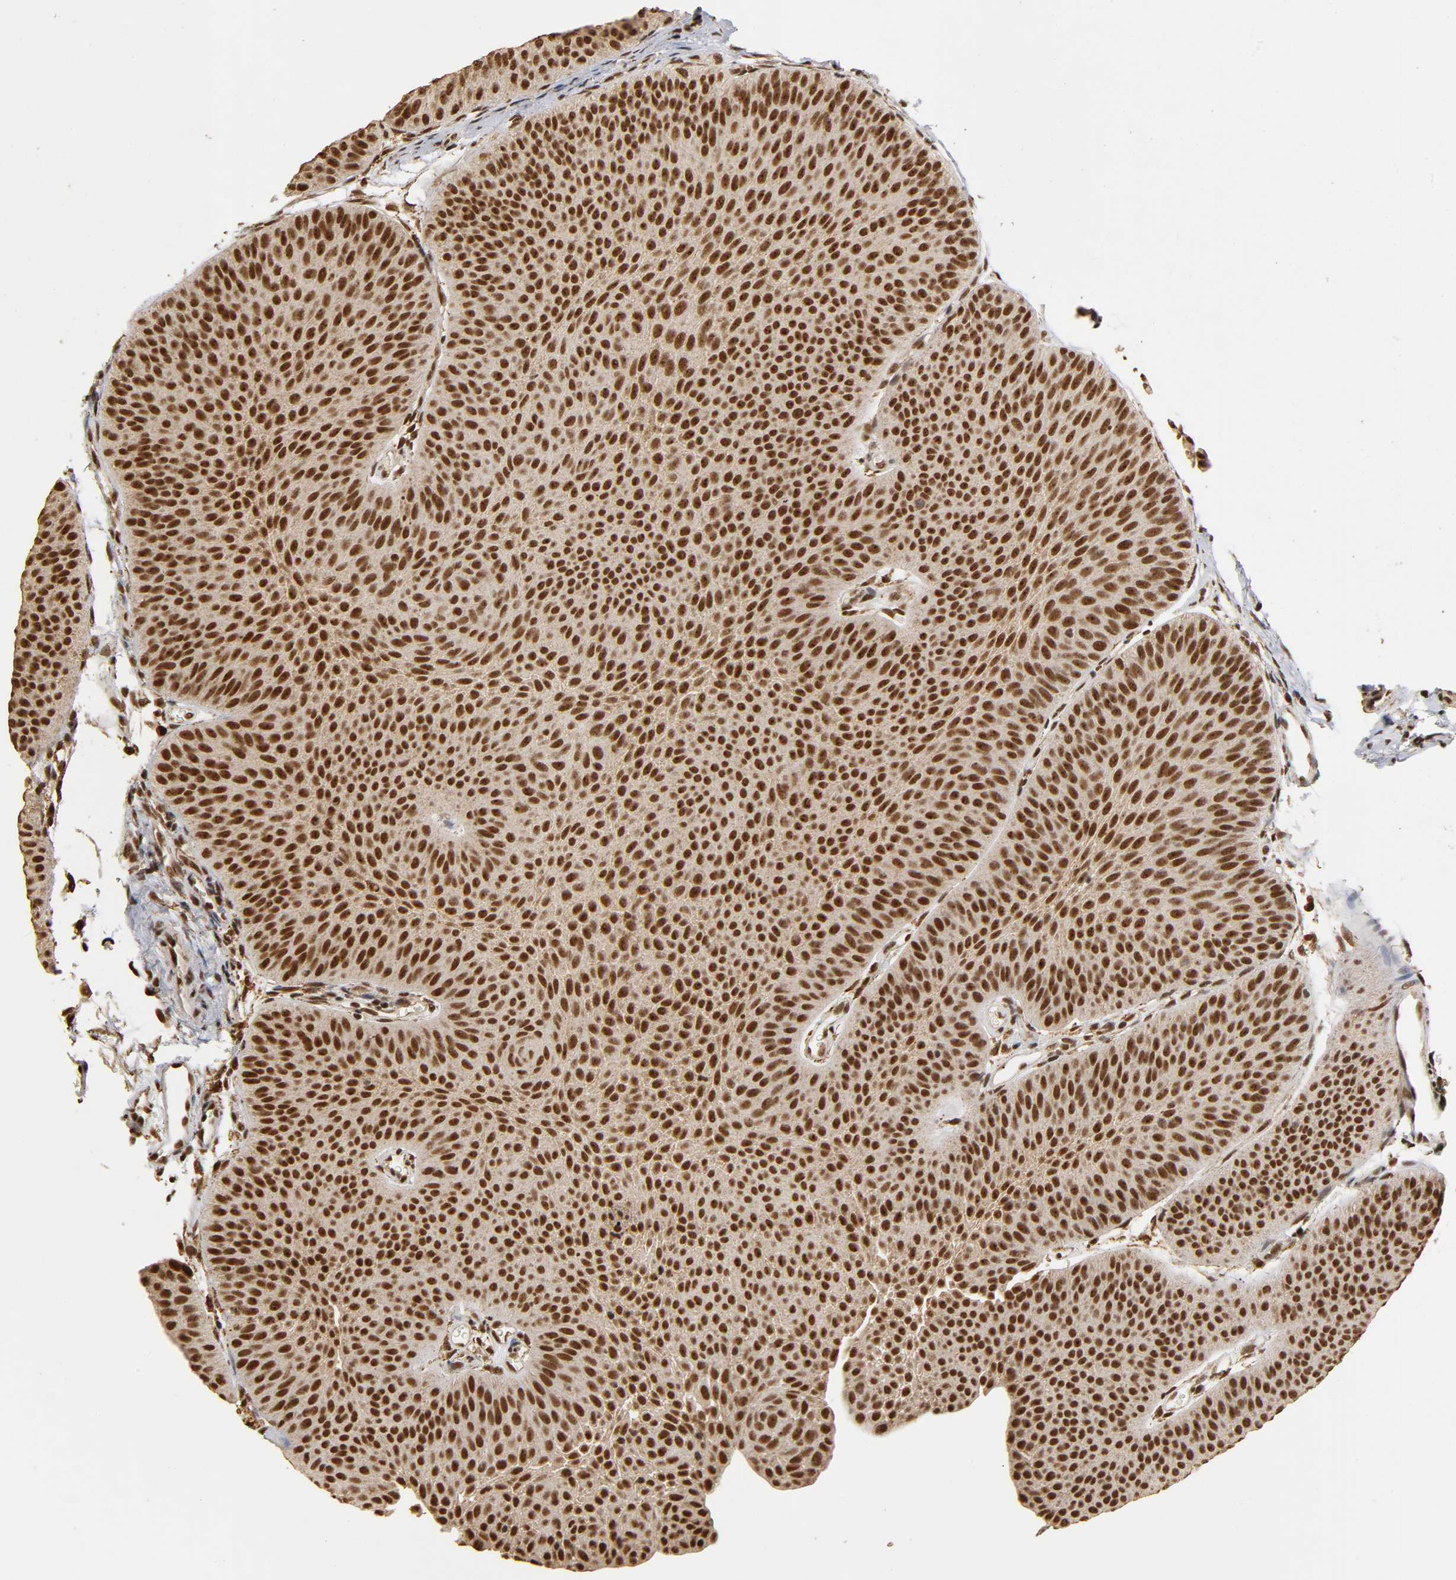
{"staining": {"intensity": "strong", "quantity": ">75%", "location": "cytoplasmic/membranous,nuclear"}, "tissue": "urothelial cancer", "cell_type": "Tumor cells", "image_type": "cancer", "snomed": [{"axis": "morphology", "description": "Urothelial carcinoma, Low grade"}, {"axis": "topography", "description": "Urinary bladder"}], "caption": "IHC (DAB) staining of urothelial cancer demonstrates strong cytoplasmic/membranous and nuclear protein positivity in about >75% of tumor cells. The staining is performed using DAB (3,3'-diaminobenzidine) brown chromogen to label protein expression. The nuclei are counter-stained blue using hematoxylin.", "gene": "RNF122", "patient": {"sex": "female", "age": 60}}